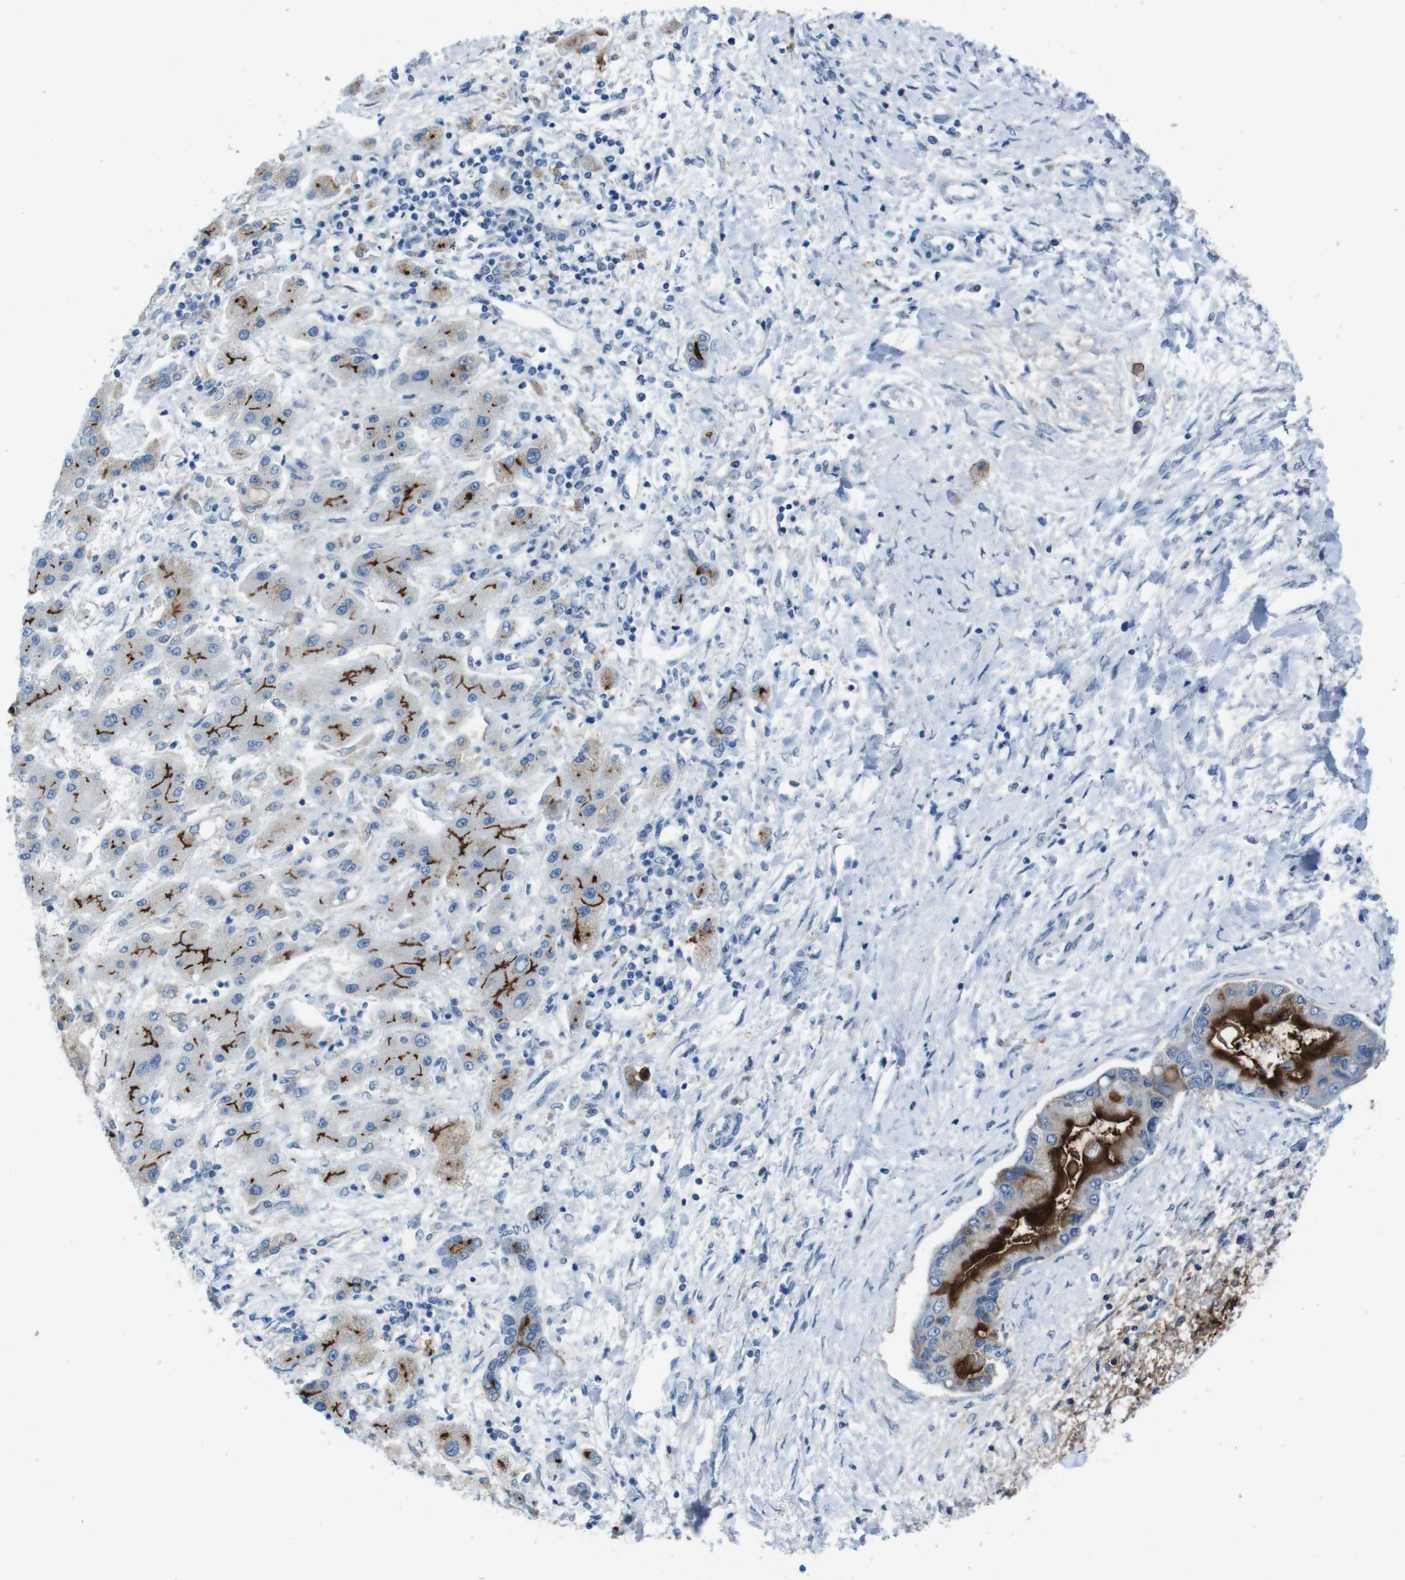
{"staining": {"intensity": "strong", "quantity": ">75%", "location": "cytoplasmic/membranous"}, "tissue": "liver cancer", "cell_type": "Tumor cells", "image_type": "cancer", "snomed": [{"axis": "morphology", "description": "Cholangiocarcinoma"}, {"axis": "topography", "description": "Liver"}], "caption": "Liver cancer was stained to show a protein in brown. There is high levels of strong cytoplasmic/membranous expression in approximately >75% of tumor cells. Using DAB (3,3'-diaminobenzidine) (brown) and hematoxylin (blue) stains, captured at high magnification using brightfield microscopy.", "gene": "CDHR2", "patient": {"sex": "male", "age": 50}}